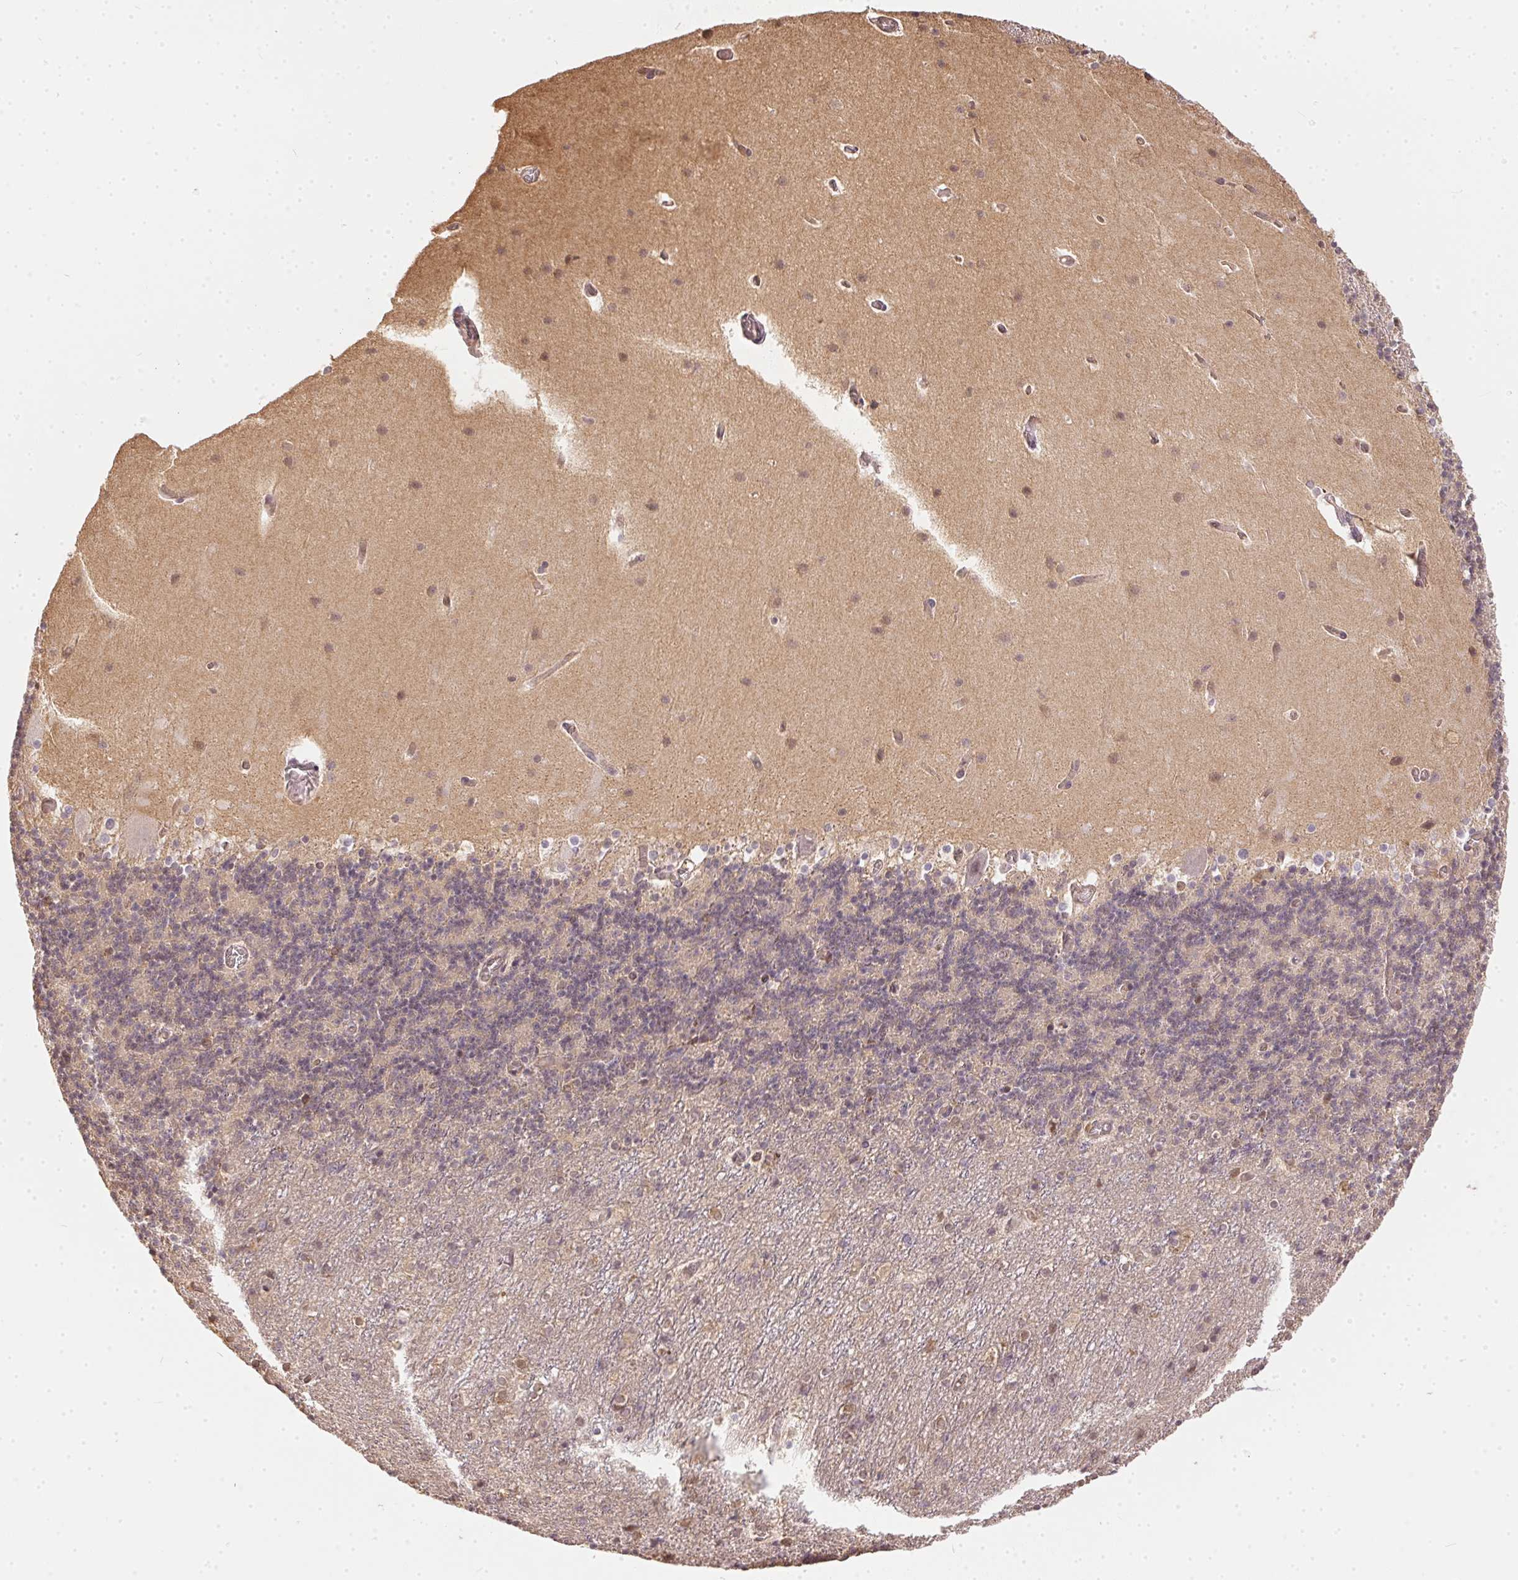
{"staining": {"intensity": "weak", "quantity": "<25%", "location": "cytoplasmic/membranous"}, "tissue": "cerebellum", "cell_type": "Cells in granular layer", "image_type": "normal", "snomed": [{"axis": "morphology", "description": "Normal tissue, NOS"}, {"axis": "topography", "description": "Cerebellum"}], "caption": "This micrograph is of benign cerebellum stained with immunohistochemistry (IHC) to label a protein in brown with the nuclei are counter-stained blue. There is no positivity in cells in granular layer.", "gene": "BLMH", "patient": {"sex": "male", "age": 70}}